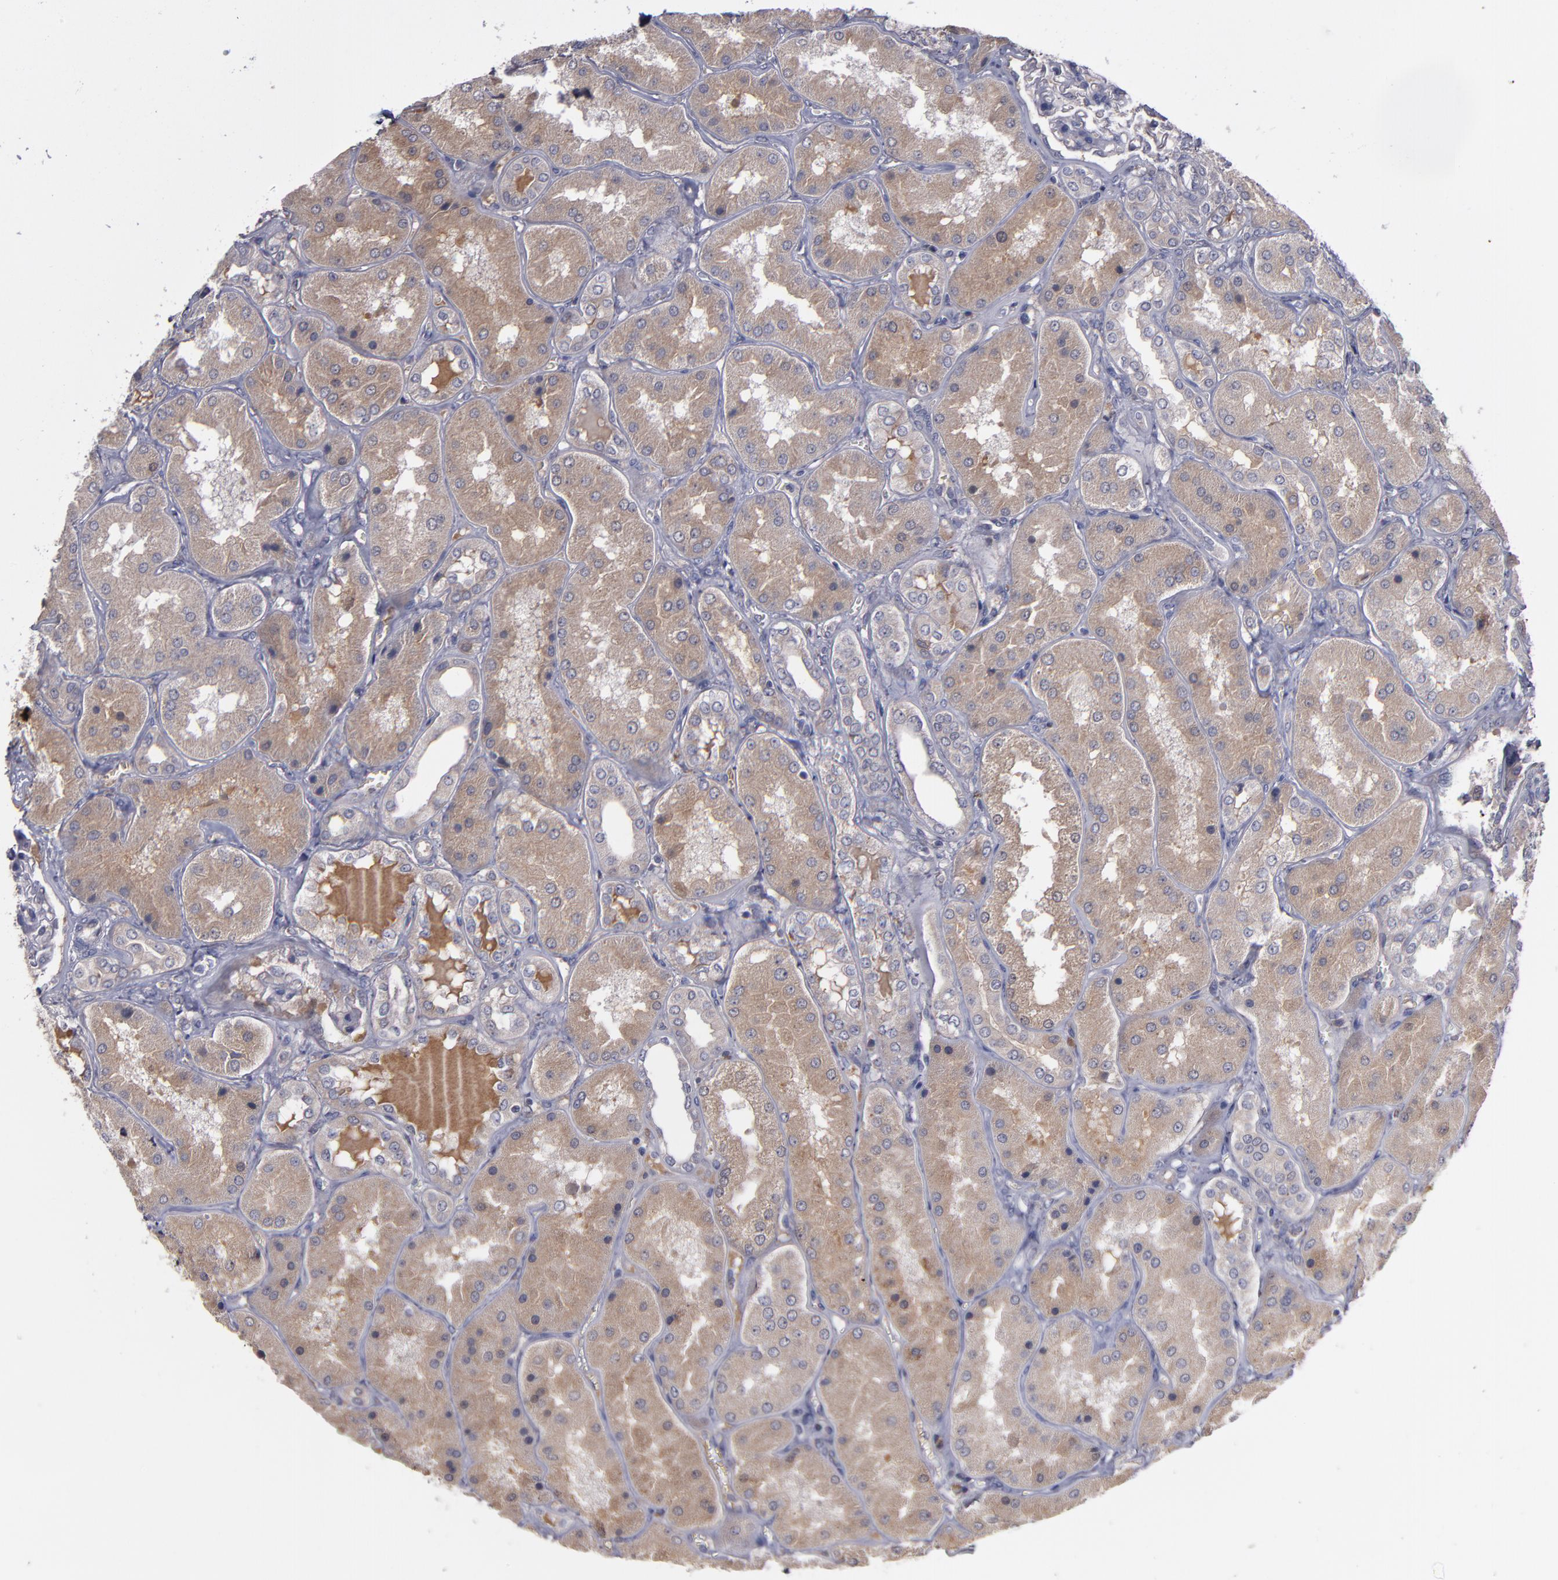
{"staining": {"intensity": "negative", "quantity": "none", "location": "none"}, "tissue": "kidney", "cell_type": "Cells in glomeruli", "image_type": "normal", "snomed": [{"axis": "morphology", "description": "Normal tissue, NOS"}, {"axis": "topography", "description": "Kidney"}], "caption": "The histopathology image exhibits no significant expression in cells in glomeruli of kidney.", "gene": "MMP11", "patient": {"sex": "female", "age": 56}}